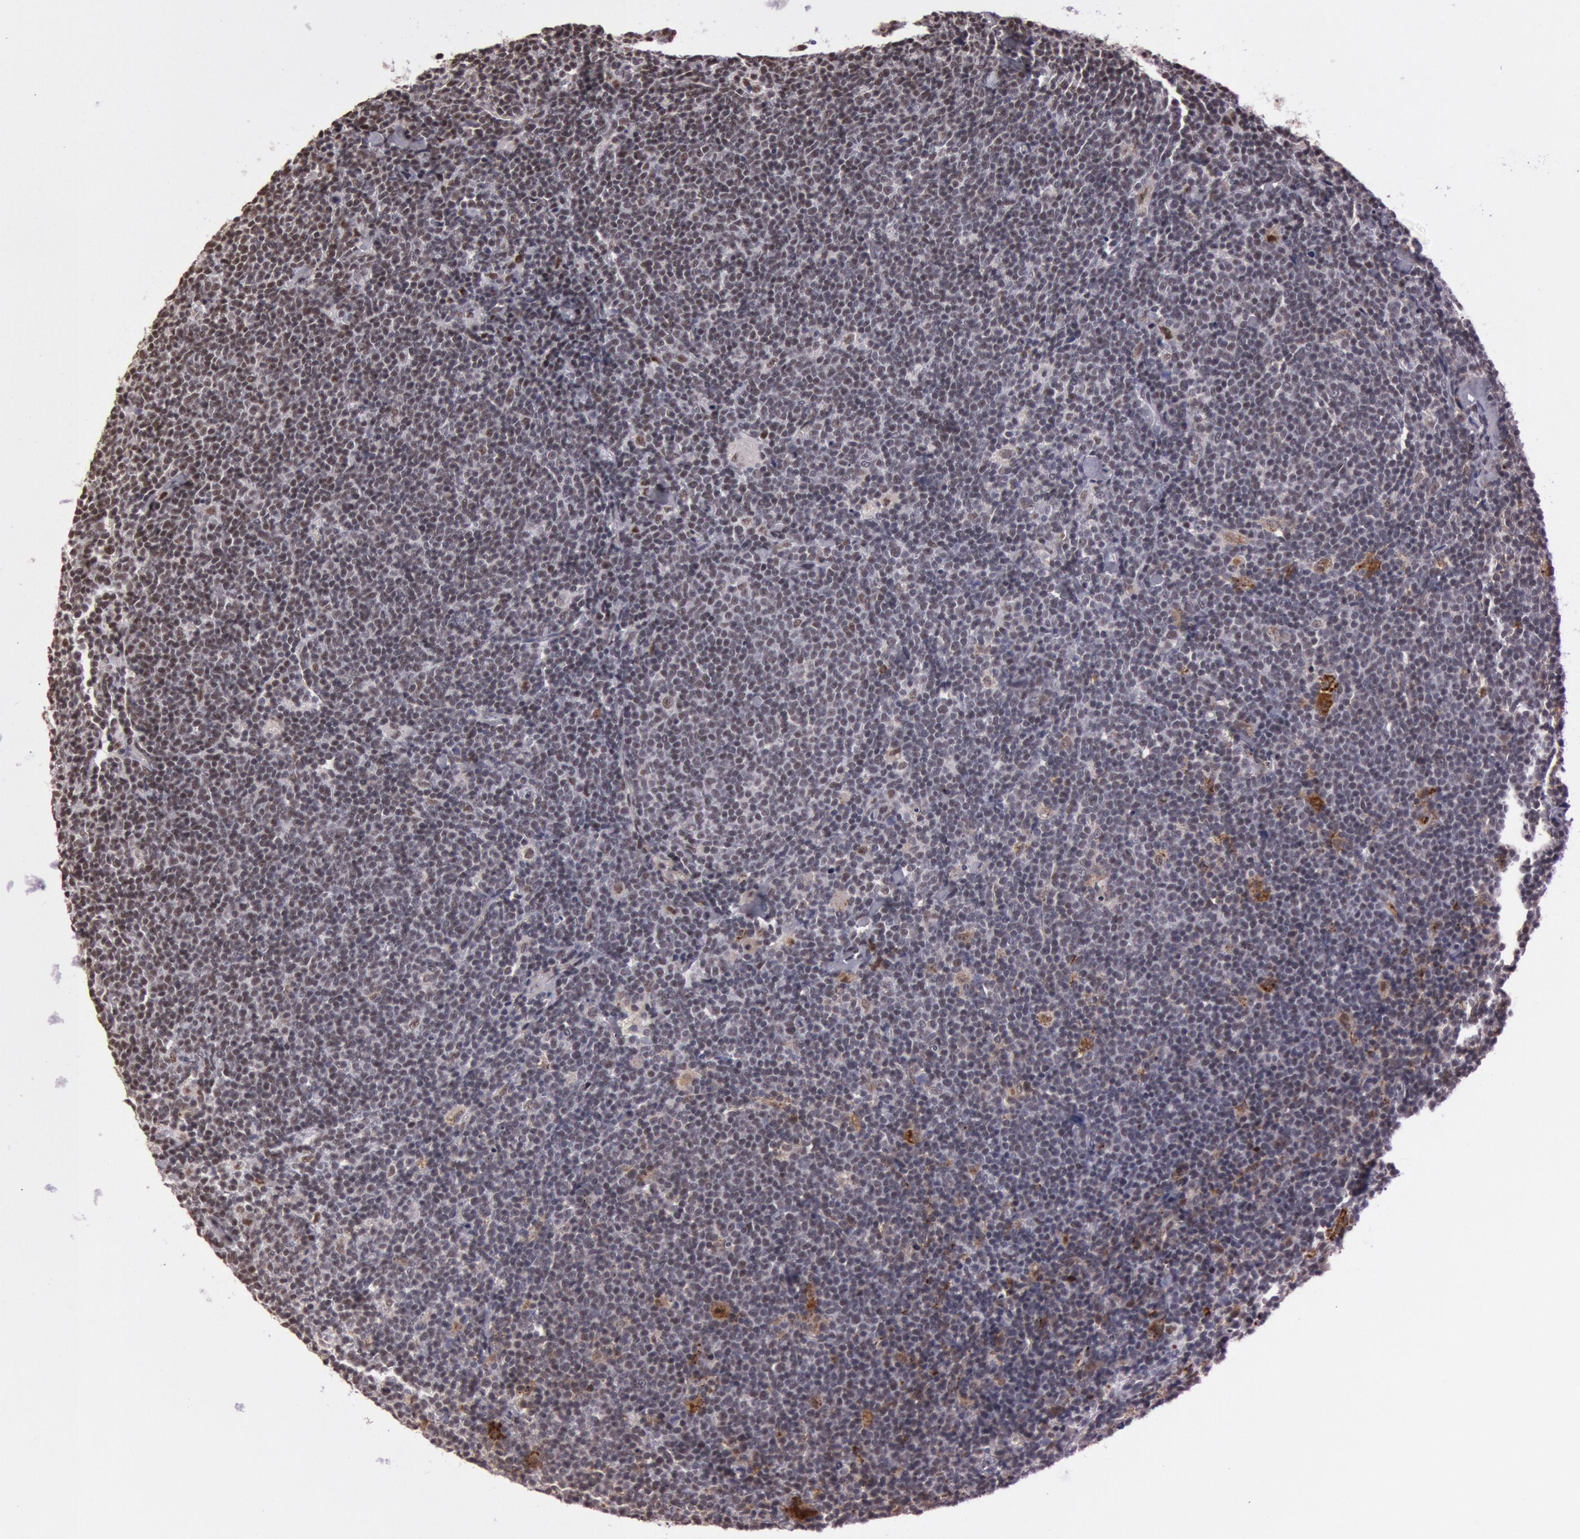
{"staining": {"intensity": "moderate", "quantity": "25%-75%", "location": "nuclear"}, "tissue": "lymphoma", "cell_type": "Tumor cells", "image_type": "cancer", "snomed": [{"axis": "morphology", "description": "Malignant lymphoma, non-Hodgkin's type, Low grade"}, {"axis": "topography", "description": "Lymph node"}], "caption": "Brown immunohistochemical staining in low-grade malignant lymphoma, non-Hodgkin's type shows moderate nuclear expression in about 25%-75% of tumor cells. Ihc stains the protein of interest in brown and the nuclei are stained blue.", "gene": "TASL", "patient": {"sex": "male", "age": 65}}